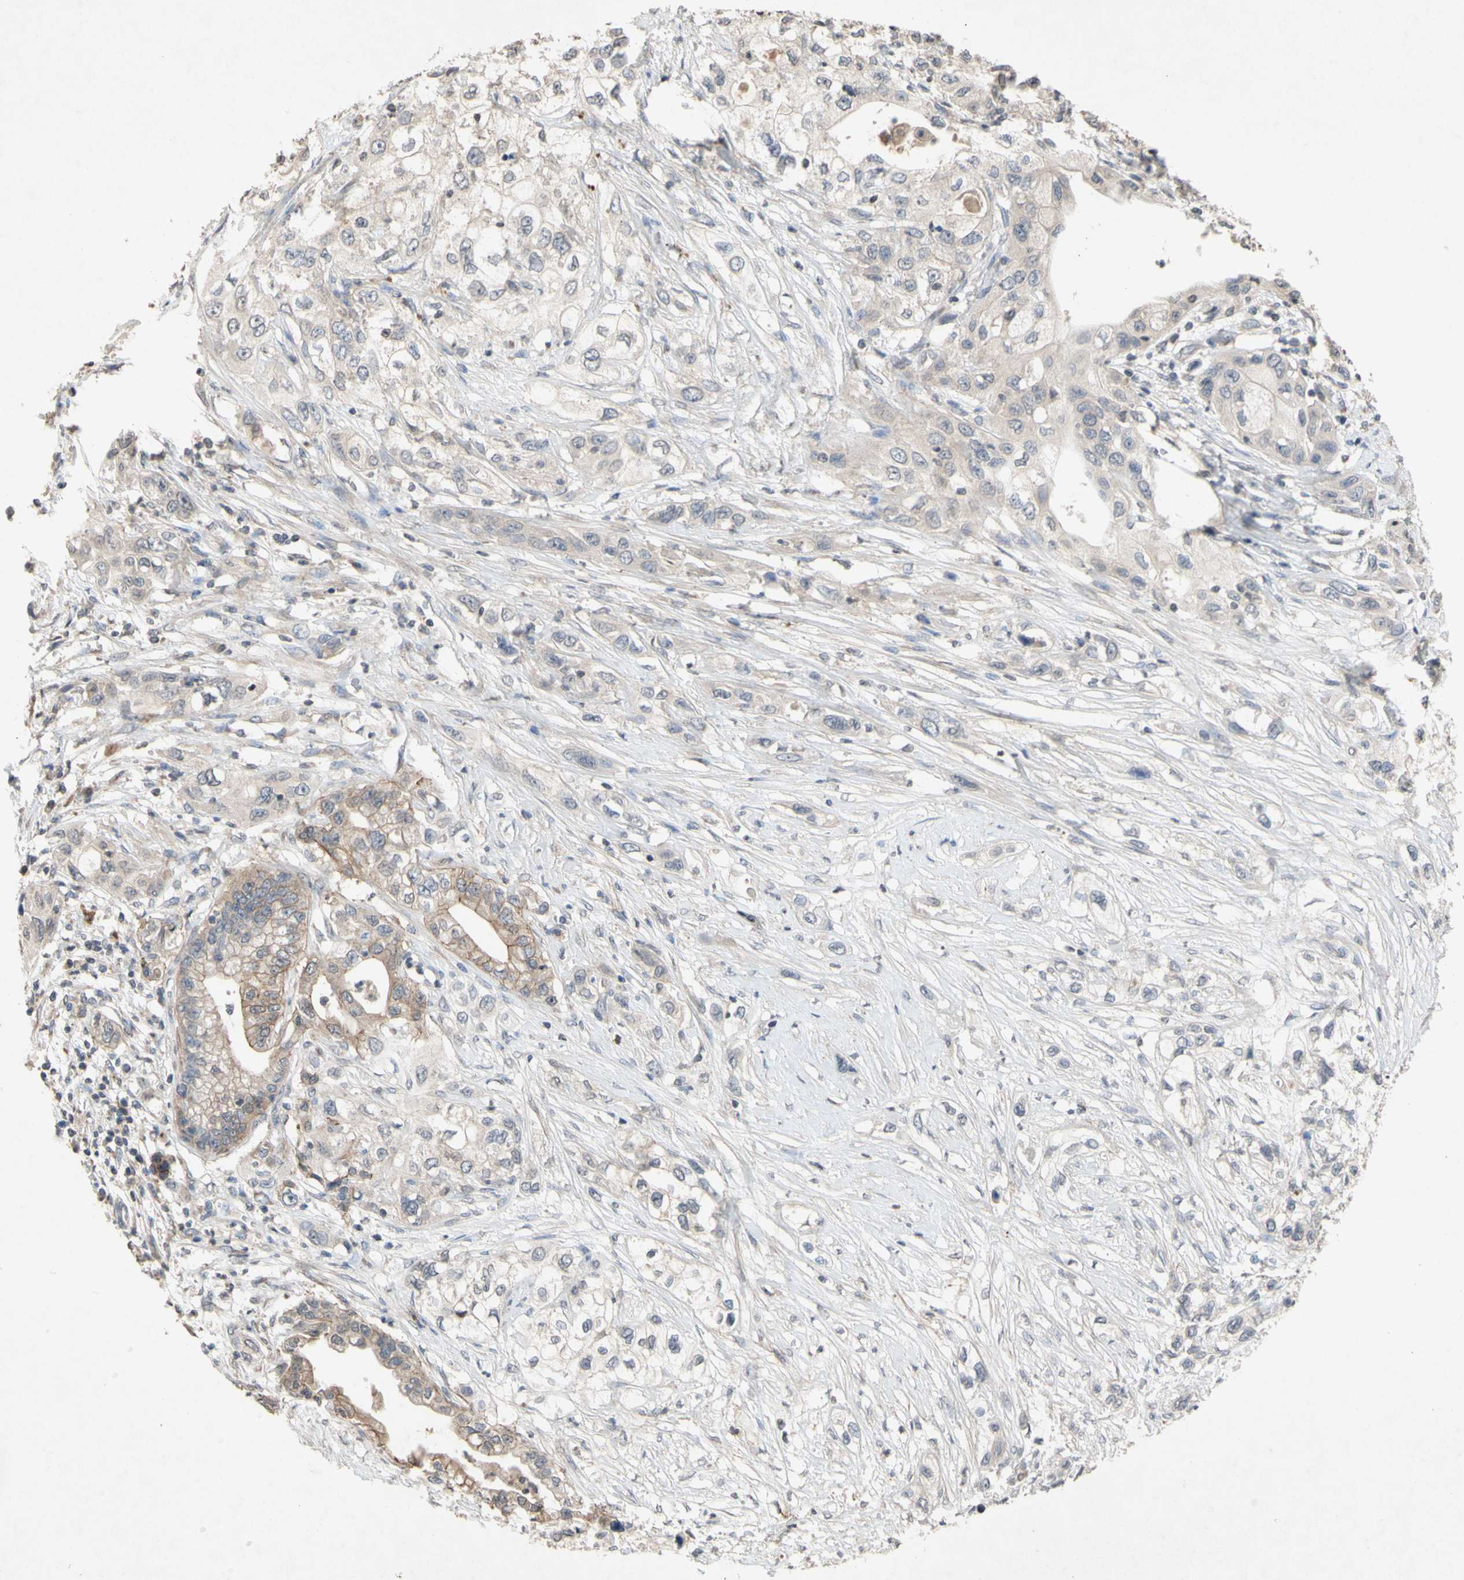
{"staining": {"intensity": "weak", "quantity": "25%-75%", "location": "cytoplasmic/membranous"}, "tissue": "pancreatic cancer", "cell_type": "Tumor cells", "image_type": "cancer", "snomed": [{"axis": "morphology", "description": "Adenocarcinoma, NOS"}, {"axis": "topography", "description": "Pancreas"}], "caption": "Brown immunohistochemical staining in human pancreatic adenocarcinoma shows weak cytoplasmic/membranous expression in about 25%-75% of tumor cells.", "gene": "NECTIN3", "patient": {"sex": "female", "age": 70}}